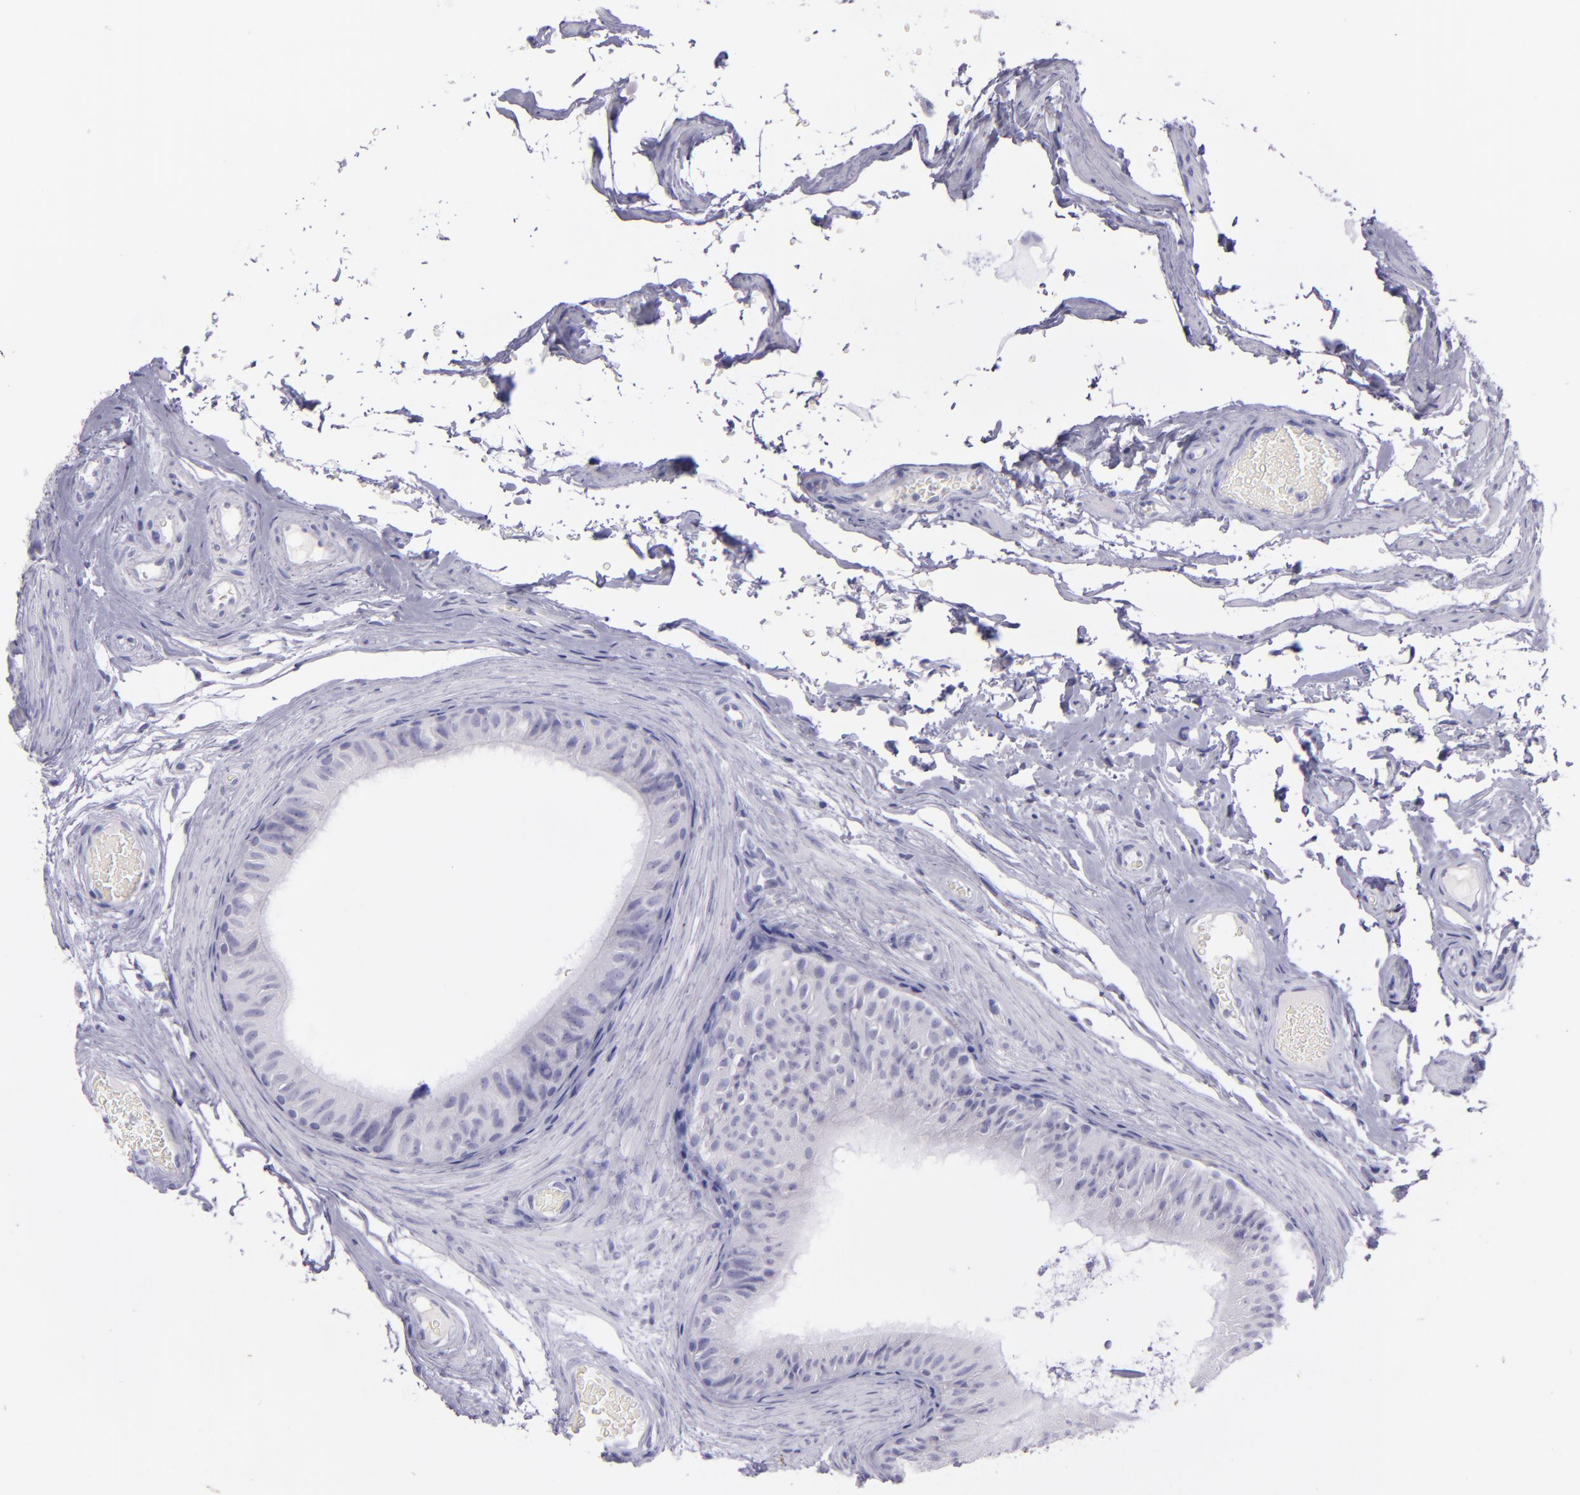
{"staining": {"intensity": "negative", "quantity": "none", "location": "none"}, "tissue": "epididymis", "cell_type": "Glandular cells", "image_type": "normal", "snomed": [{"axis": "morphology", "description": "Normal tissue, NOS"}, {"axis": "topography", "description": "Testis"}, {"axis": "topography", "description": "Epididymis"}], "caption": "This is an immunohistochemistry (IHC) histopathology image of benign human epididymis. There is no staining in glandular cells.", "gene": "TNNT3", "patient": {"sex": "male", "age": 36}}